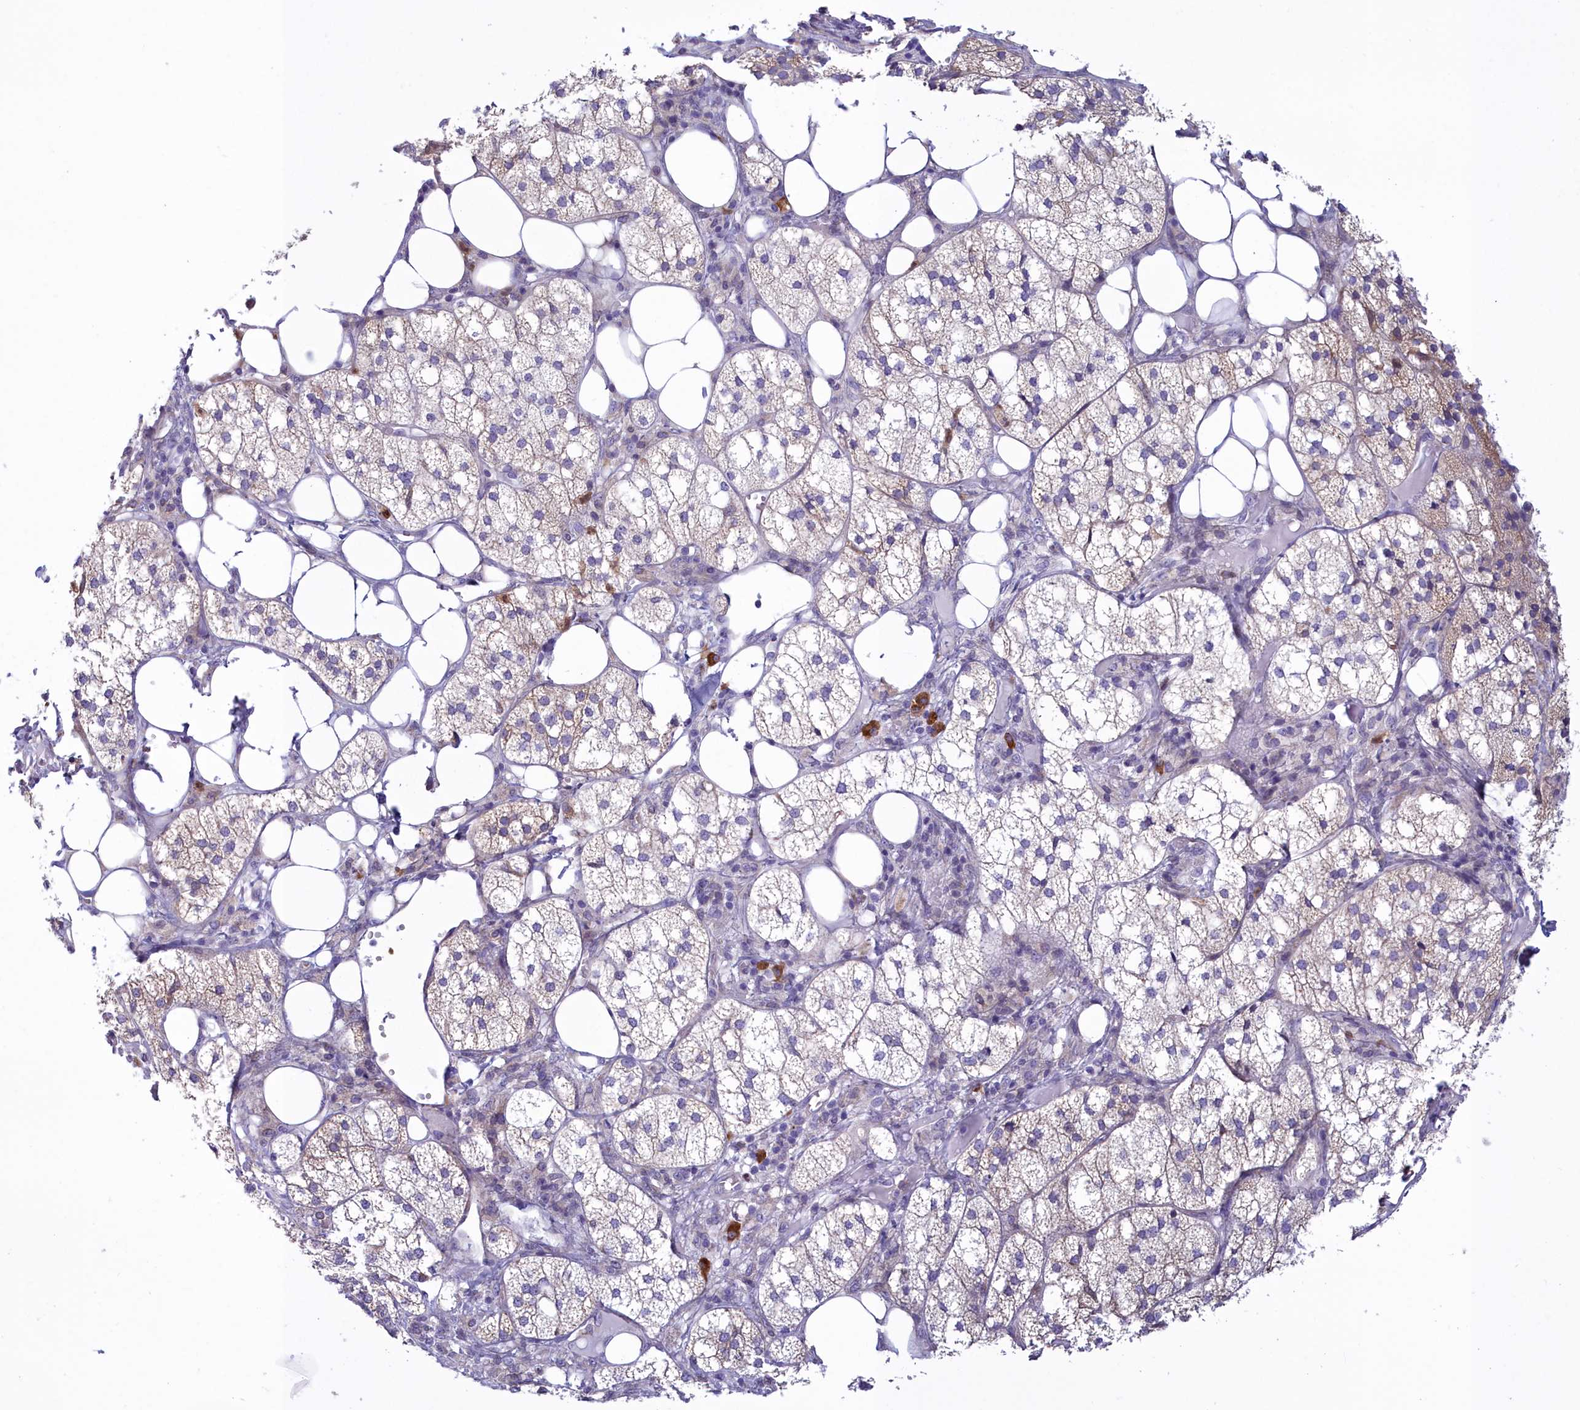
{"staining": {"intensity": "moderate", "quantity": "<25%", "location": "cytoplasmic/membranous"}, "tissue": "adrenal gland", "cell_type": "Glandular cells", "image_type": "normal", "snomed": [{"axis": "morphology", "description": "Normal tissue, NOS"}, {"axis": "topography", "description": "Adrenal gland"}], "caption": "This photomicrograph demonstrates immunohistochemistry staining of normal human adrenal gland, with low moderate cytoplasmic/membranous staining in approximately <25% of glandular cells.", "gene": "HM13", "patient": {"sex": "female", "age": 61}}